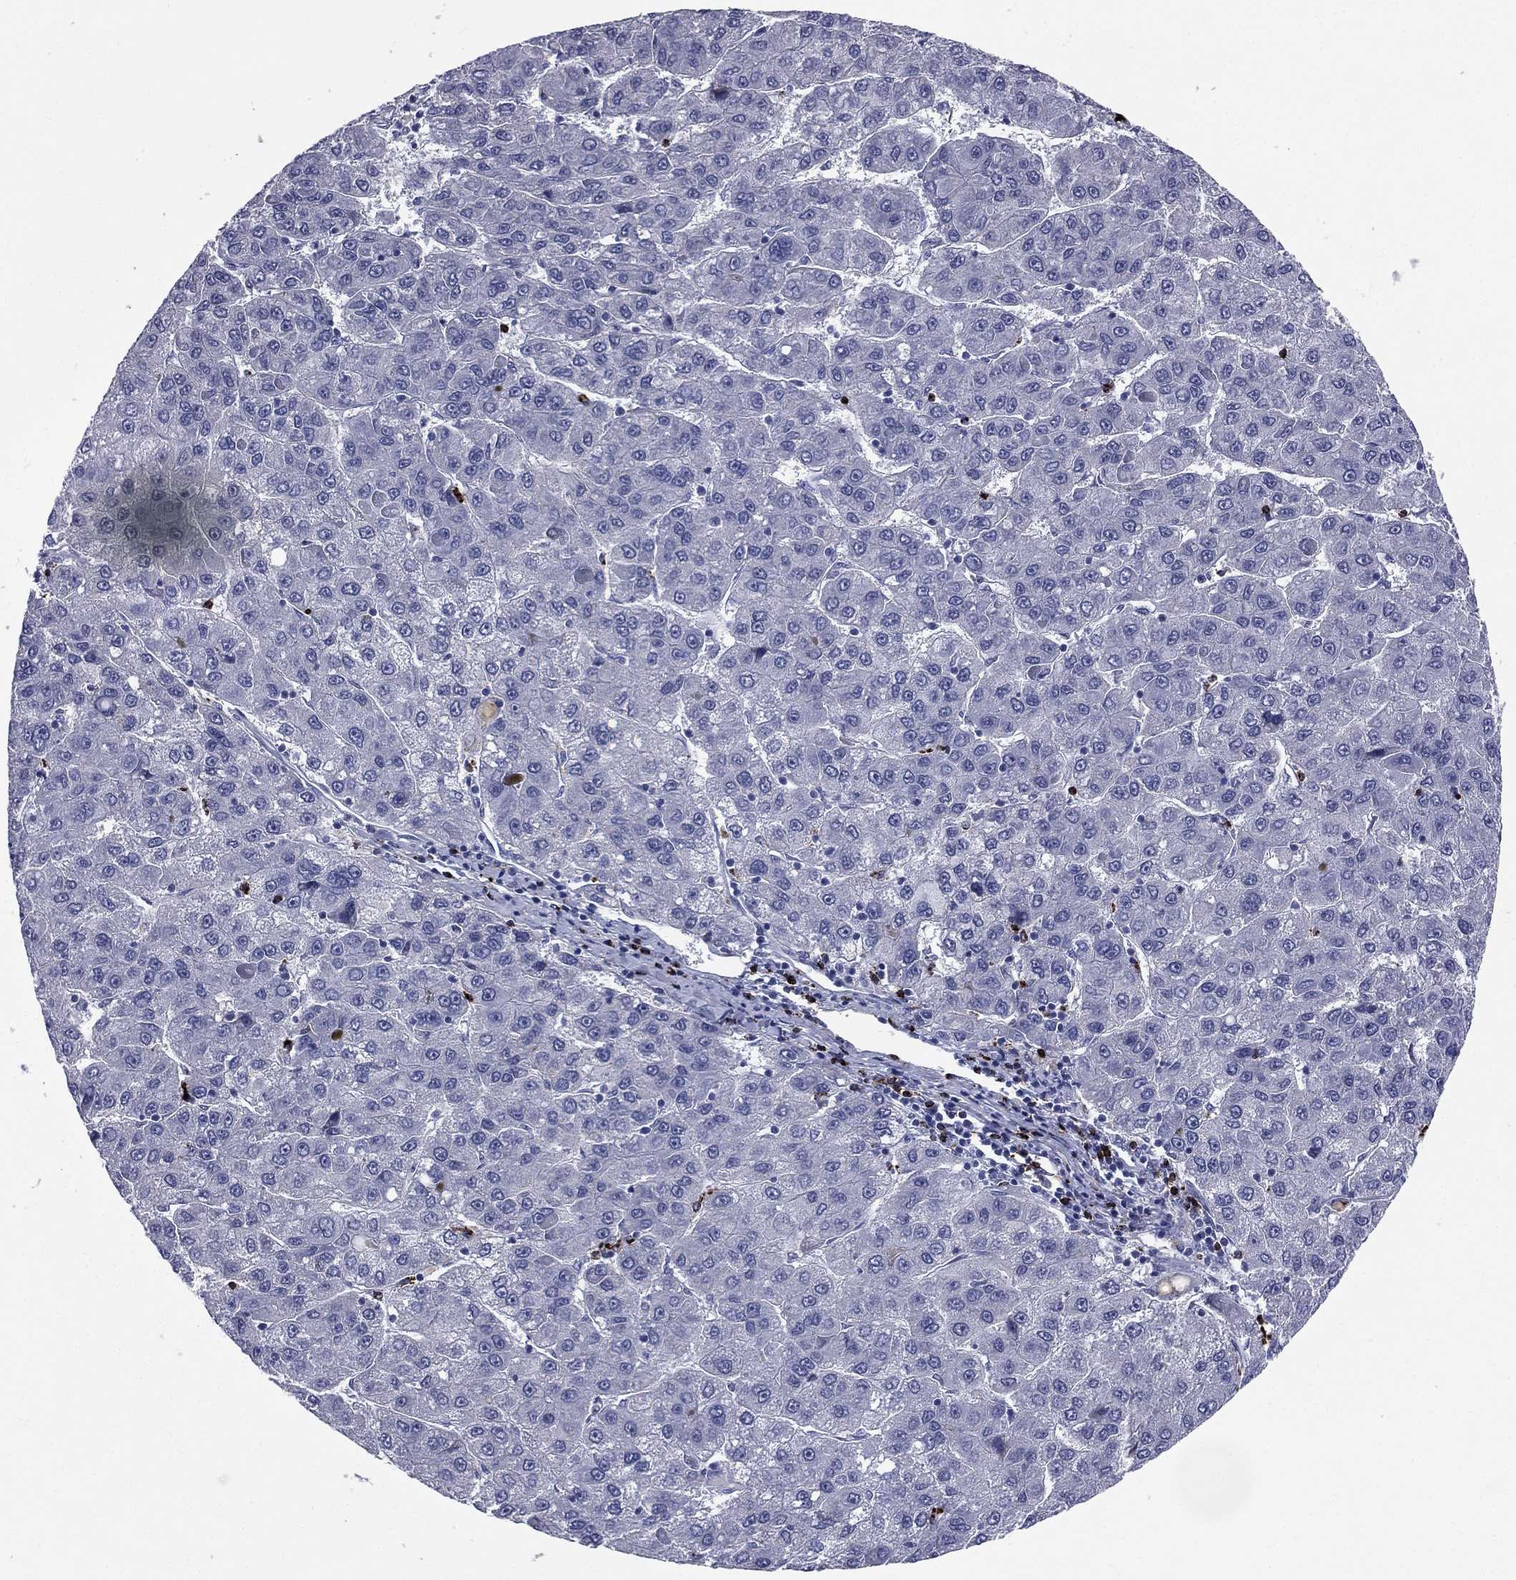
{"staining": {"intensity": "negative", "quantity": "none", "location": "none"}, "tissue": "liver cancer", "cell_type": "Tumor cells", "image_type": "cancer", "snomed": [{"axis": "morphology", "description": "Carcinoma, Hepatocellular, NOS"}, {"axis": "topography", "description": "Liver"}], "caption": "This is a image of IHC staining of hepatocellular carcinoma (liver), which shows no positivity in tumor cells.", "gene": "HLA-DOA", "patient": {"sex": "female", "age": 82}}